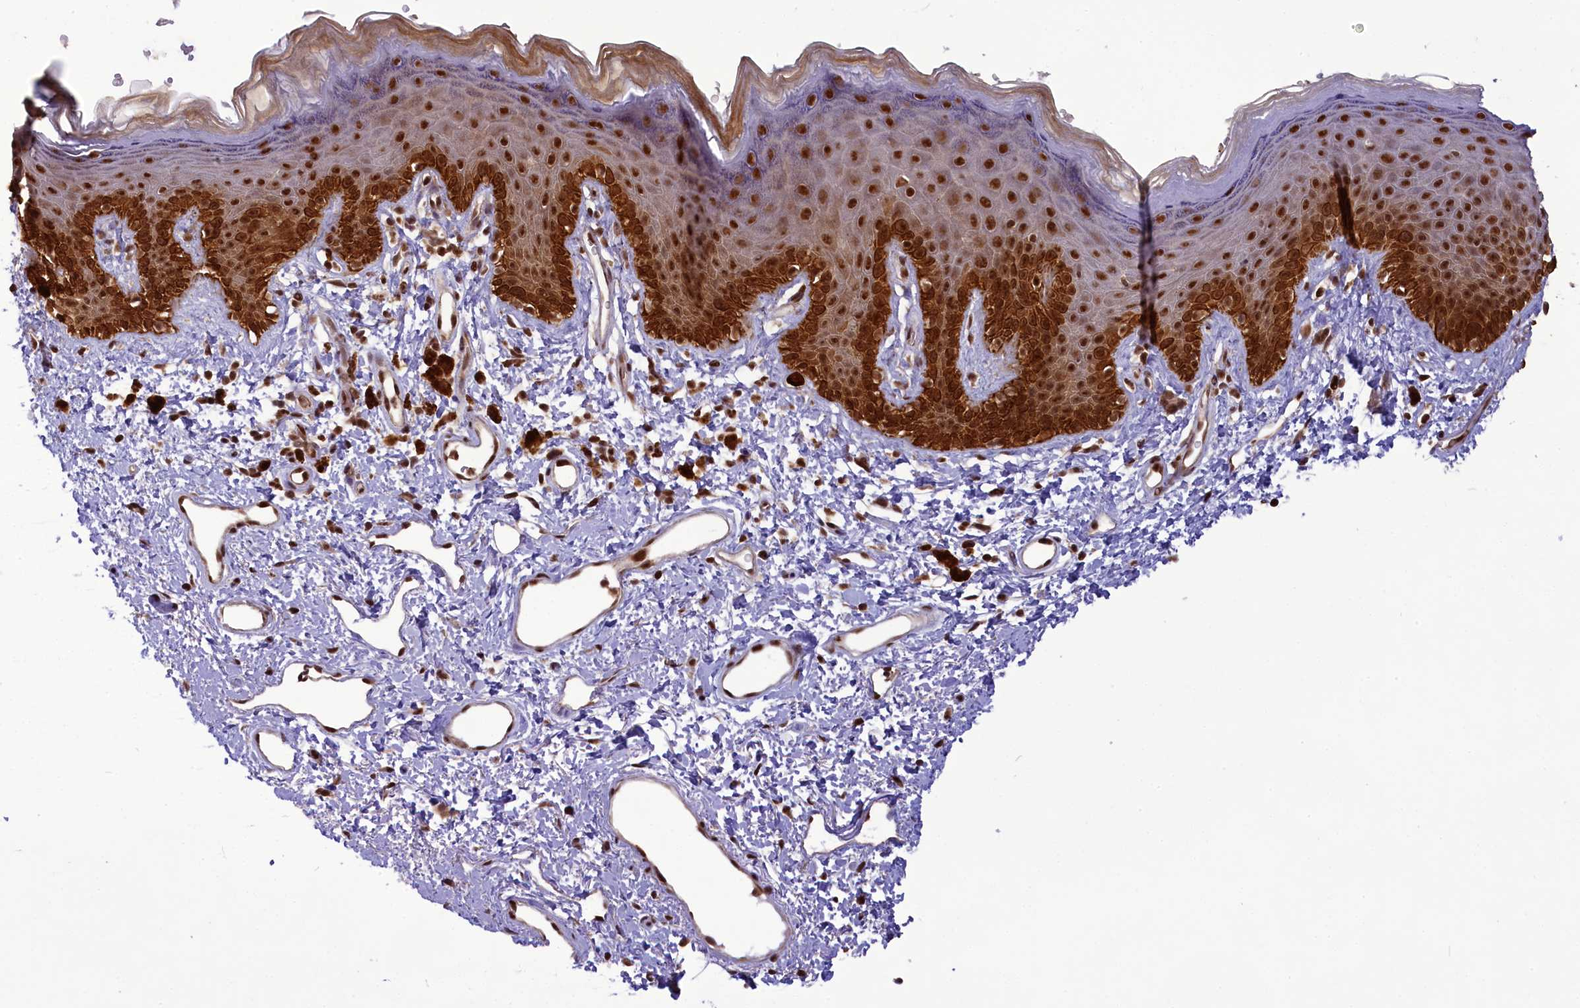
{"staining": {"intensity": "strong", "quantity": ">75%", "location": "cytoplasmic/membranous,nuclear"}, "tissue": "skin", "cell_type": "Epidermal cells", "image_type": "normal", "snomed": [{"axis": "morphology", "description": "Normal tissue, NOS"}, {"axis": "topography", "description": "Anal"}], "caption": "Human skin stained with a brown dye exhibits strong cytoplasmic/membranous,nuclear positive expression in approximately >75% of epidermal cells.", "gene": "CARD8", "patient": {"sex": "female", "age": 46}}